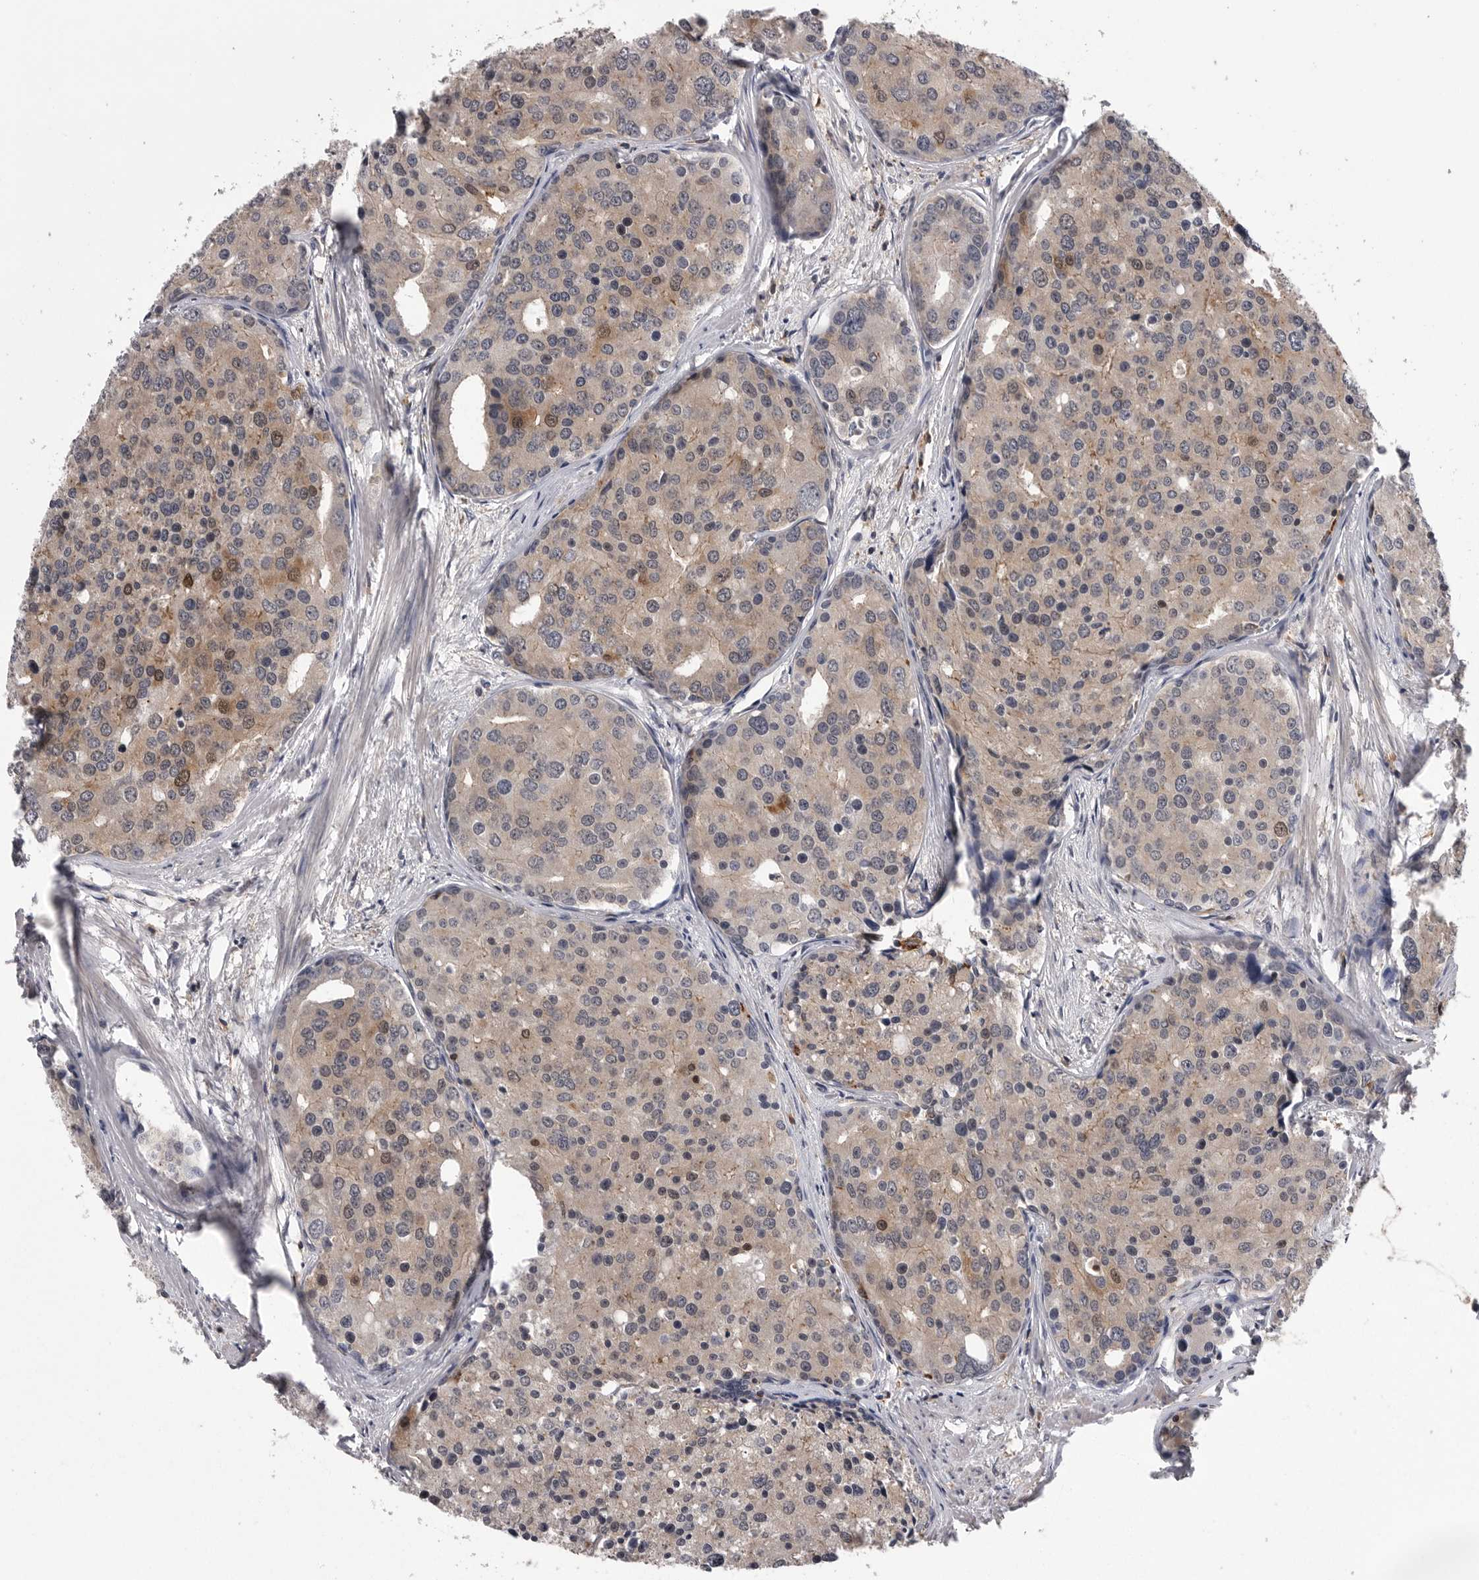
{"staining": {"intensity": "weak", "quantity": ">75%", "location": "cytoplasmic/membranous,nuclear"}, "tissue": "prostate cancer", "cell_type": "Tumor cells", "image_type": "cancer", "snomed": [{"axis": "morphology", "description": "Adenocarcinoma, High grade"}, {"axis": "topography", "description": "Prostate"}], "caption": "Prostate cancer (adenocarcinoma (high-grade)) tissue displays weak cytoplasmic/membranous and nuclear expression in about >75% of tumor cells, visualized by immunohistochemistry.", "gene": "AOAH", "patient": {"sex": "male", "age": 50}}